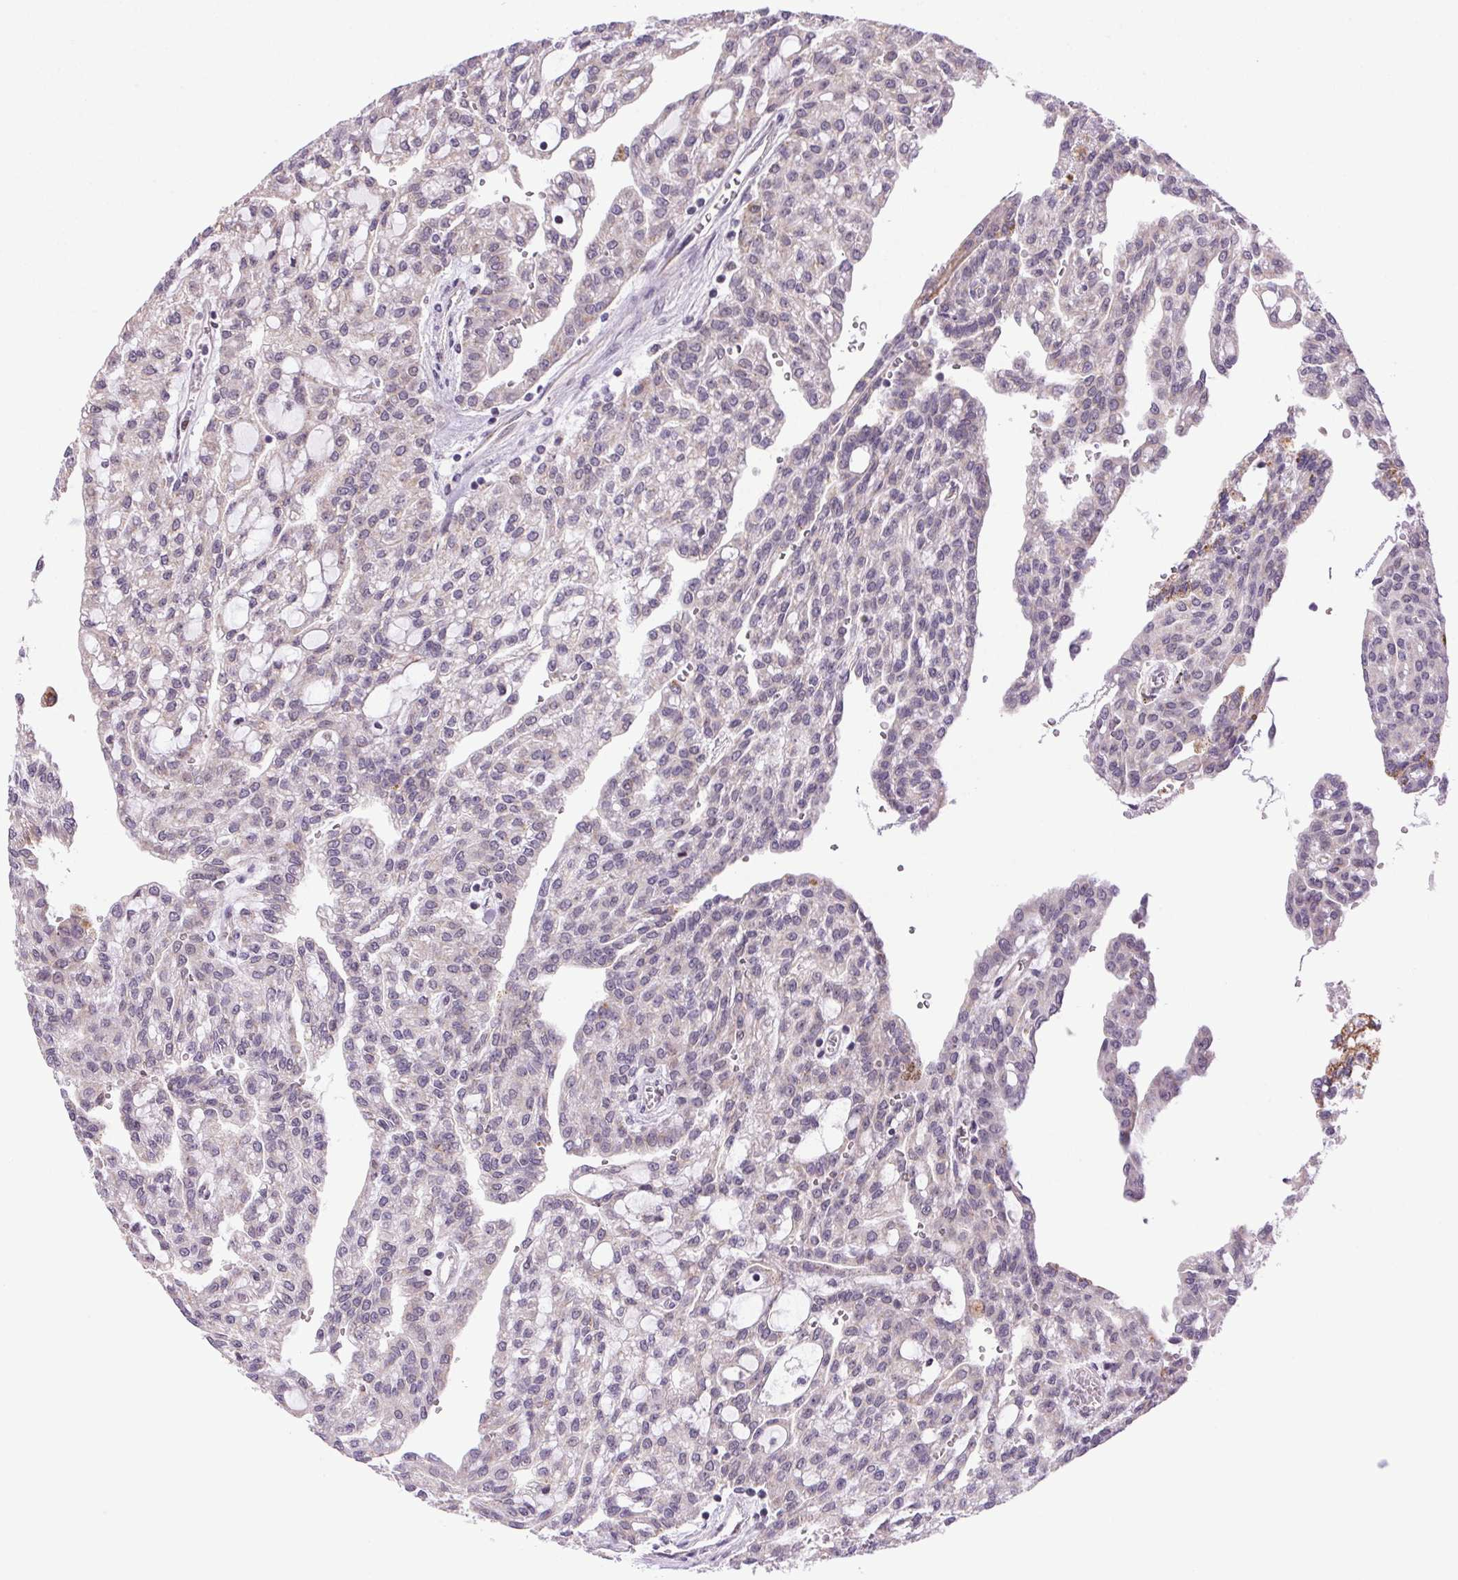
{"staining": {"intensity": "negative", "quantity": "none", "location": "none"}, "tissue": "renal cancer", "cell_type": "Tumor cells", "image_type": "cancer", "snomed": [{"axis": "morphology", "description": "Adenocarcinoma, NOS"}, {"axis": "topography", "description": "Kidney"}], "caption": "An image of renal cancer (adenocarcinoma) stained for a protein displays no brown staining in tumor cells. The staining was performed using DAB to visualize the protein expression in brown, while the nuclei were stained in blue with hematoxylin (Magnification: 20x).", "gene": "AKR1E2", "patient": {"sex": "male", "age": 63}}